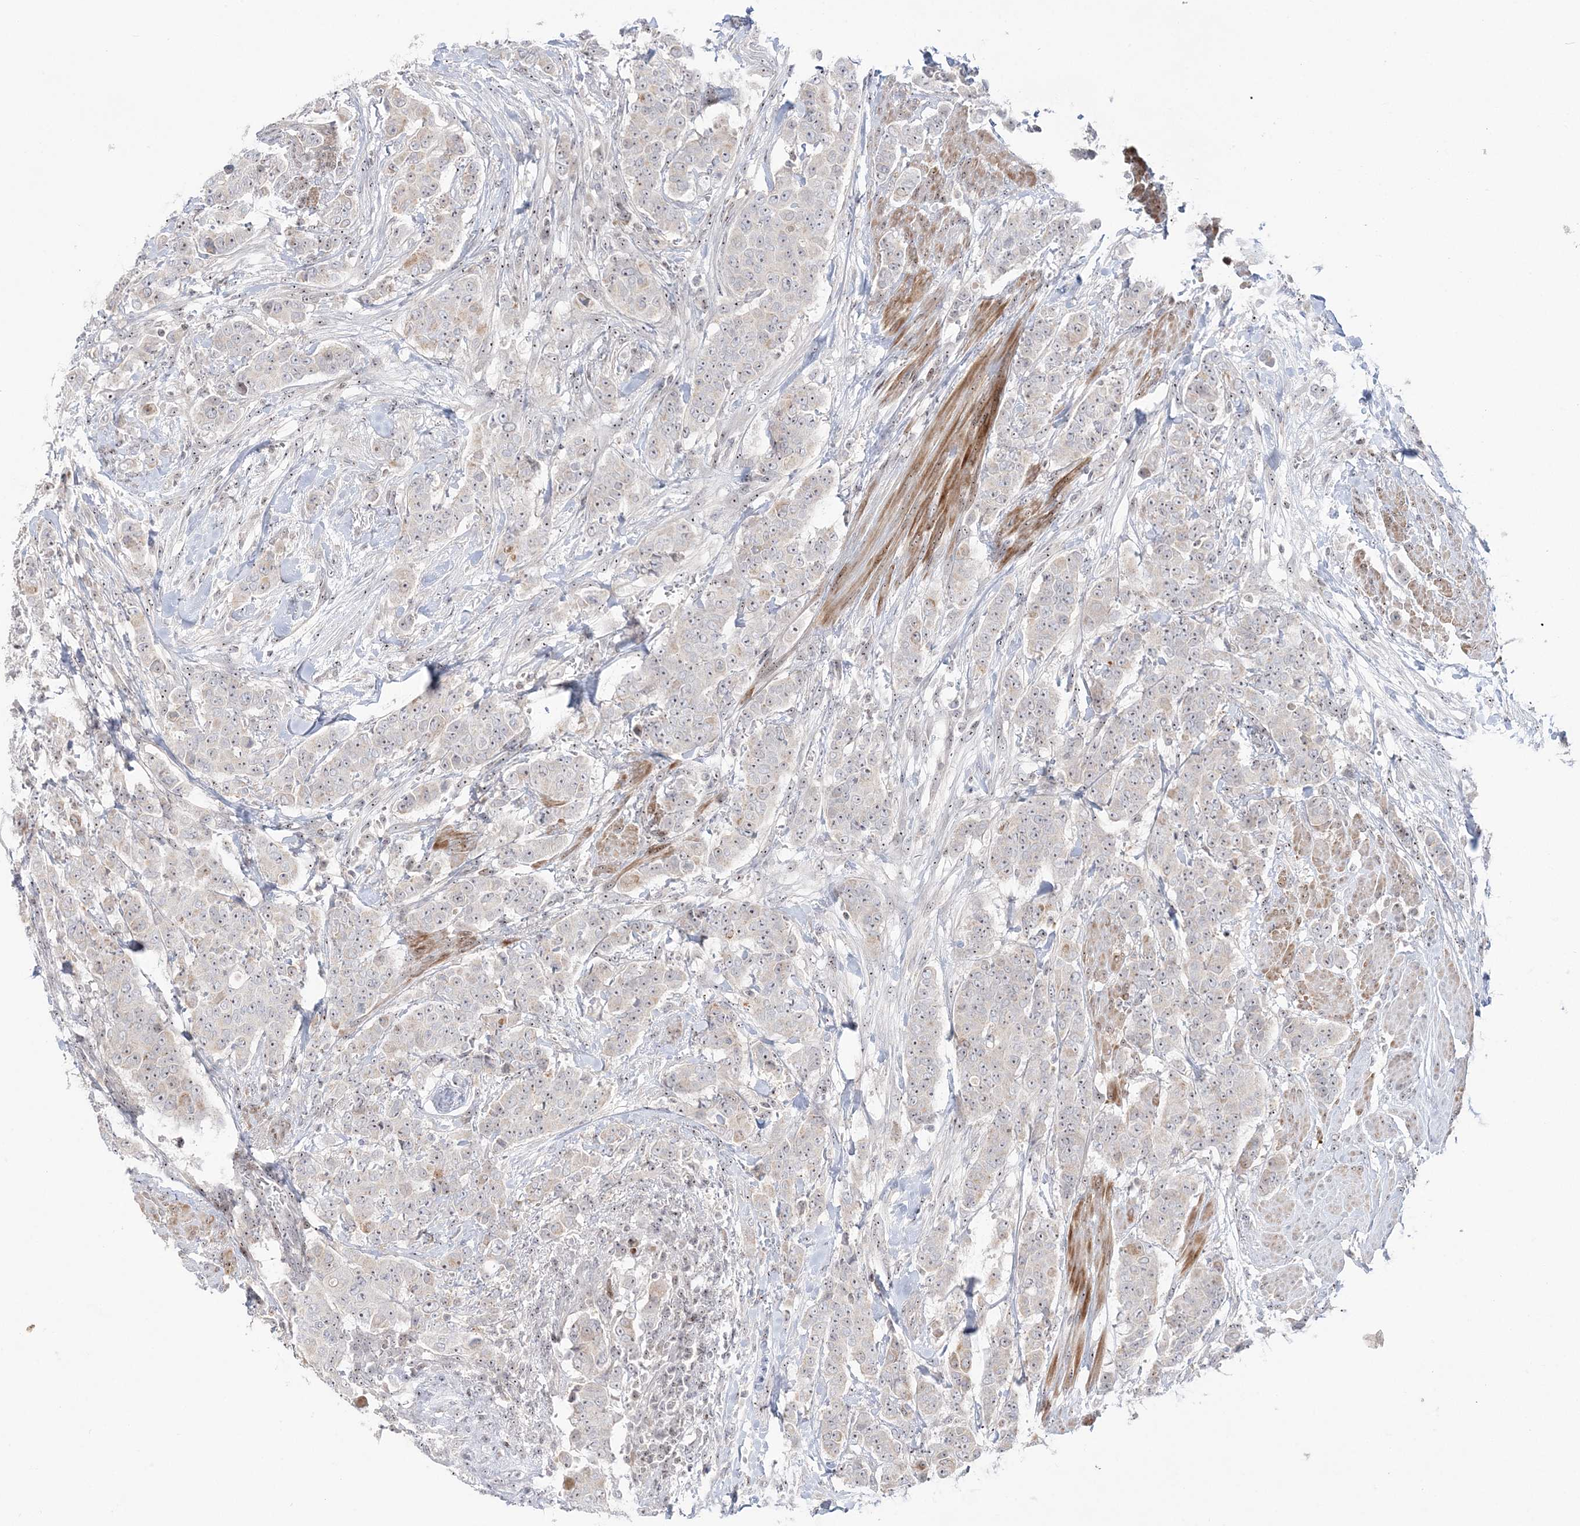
{"staining": {"intensity": "weak", "quantity": "25%-75%", "location": "nuclear"}, "tissue": "breast cancer", "cell_type": "Tumor cells", "image_type": "cancer", "snomed": [{"axis": "morphology", "description": "Duct carcinoma"}, {"axis": "topography", "description": "Breast"}], "caption": "Tumor cells demonstrate low levels of weak nuclear positivity in approximately 25%-75% of cells in human breast invasive ductal carcinoma.", "gene": "SH3BP4", "patient": {"sex": "female", "age": 40}}